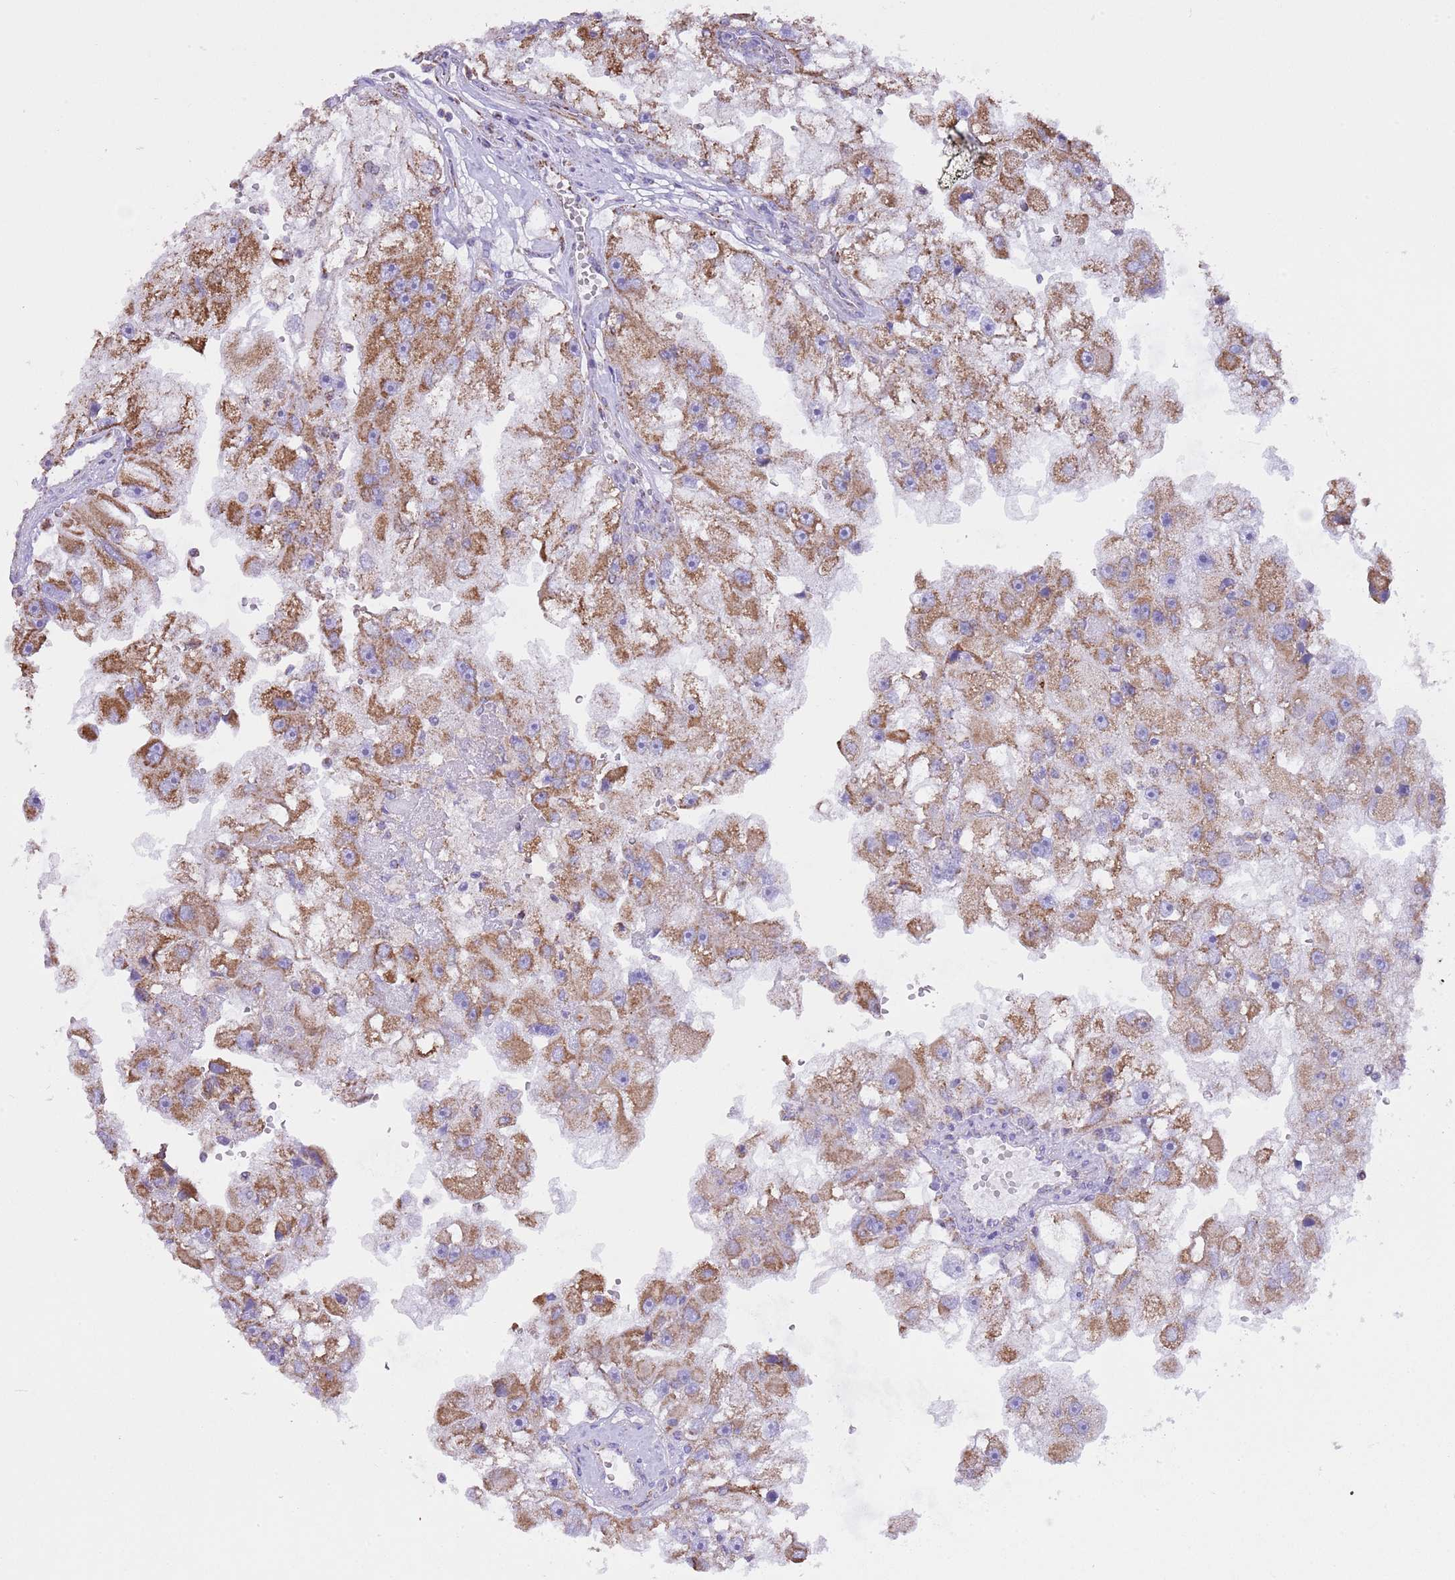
{"staining": {"intensity": "moderate", "quantity": ">75%", "location": "cytoplasmic/membranous"}, "tissue": "renal cancer", "cell_type": "Tumor cells", "image_type": "cancer", "snomed": [{"axis": "morphology", "description": "Adenocarcinoma, NOS"}, {"axis": "topography", "description": "Kidney"}], "caption": "Renal cancer (adenocarcinoma) tissue demonstrates moderate cytoplasmic/membranous positivity in about >75% of tumor cells", "gene": "TEKTIP1", "patient": {"sex": "male", "age": 63}}